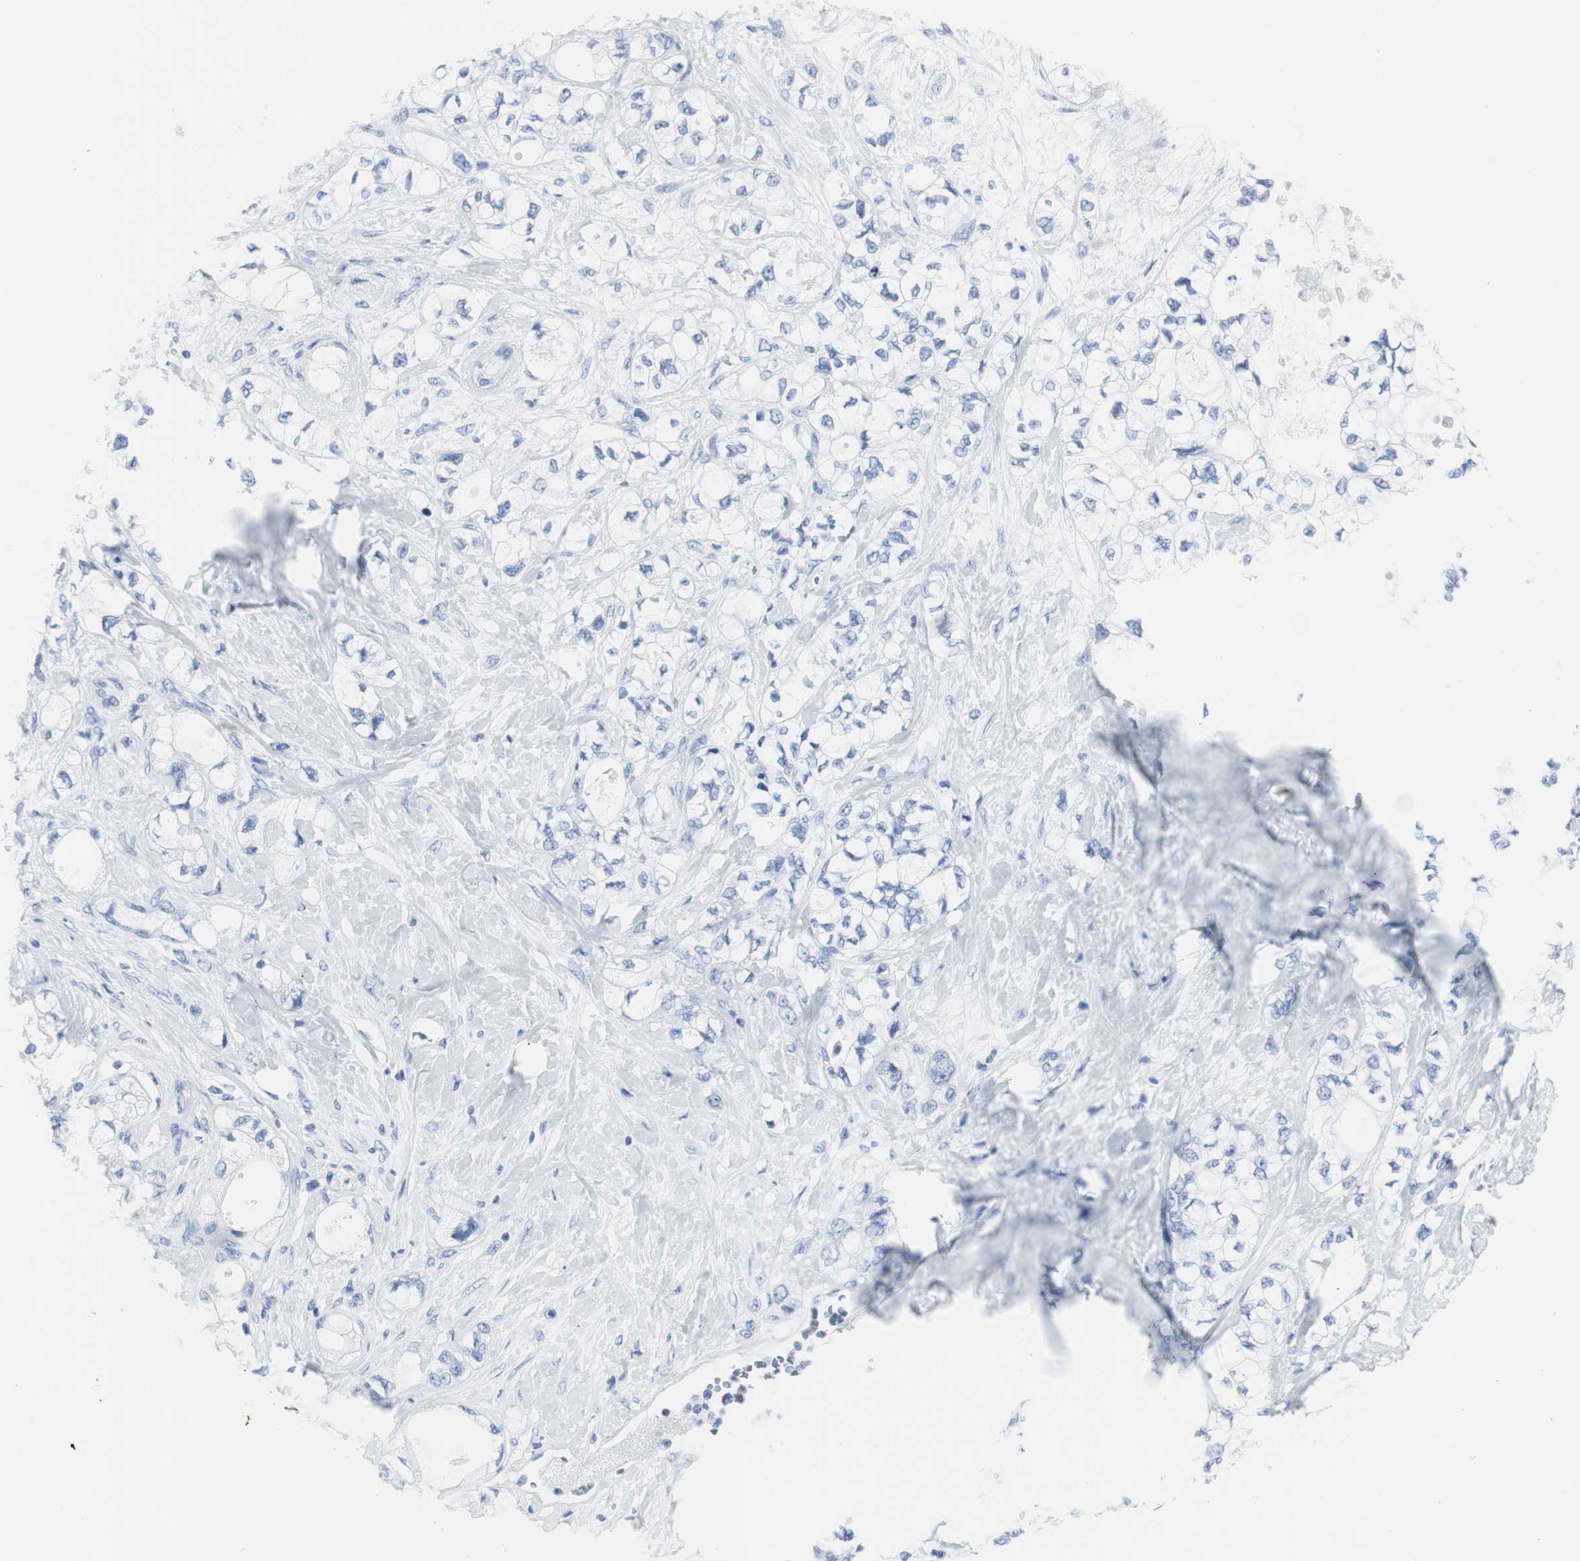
{"staining": {"intensity": "negative", "quantity": "none", "location": "none"}, "tissue": "pancreatic cancer", "cell_type": "Tumor cells", "image_type": "cancer", "snomed": [{"axis": "morphology", "description": "Adenocarcinoma, NOS"}, {"axis": "topography", "description": "Pancreas"}], "caption": "This is an IHC histopathology image of human pancreatic cancer. There is no positivity in tumor cells.", "gene": "GAP43", "patient": {"sex": "male", "age": 70}}